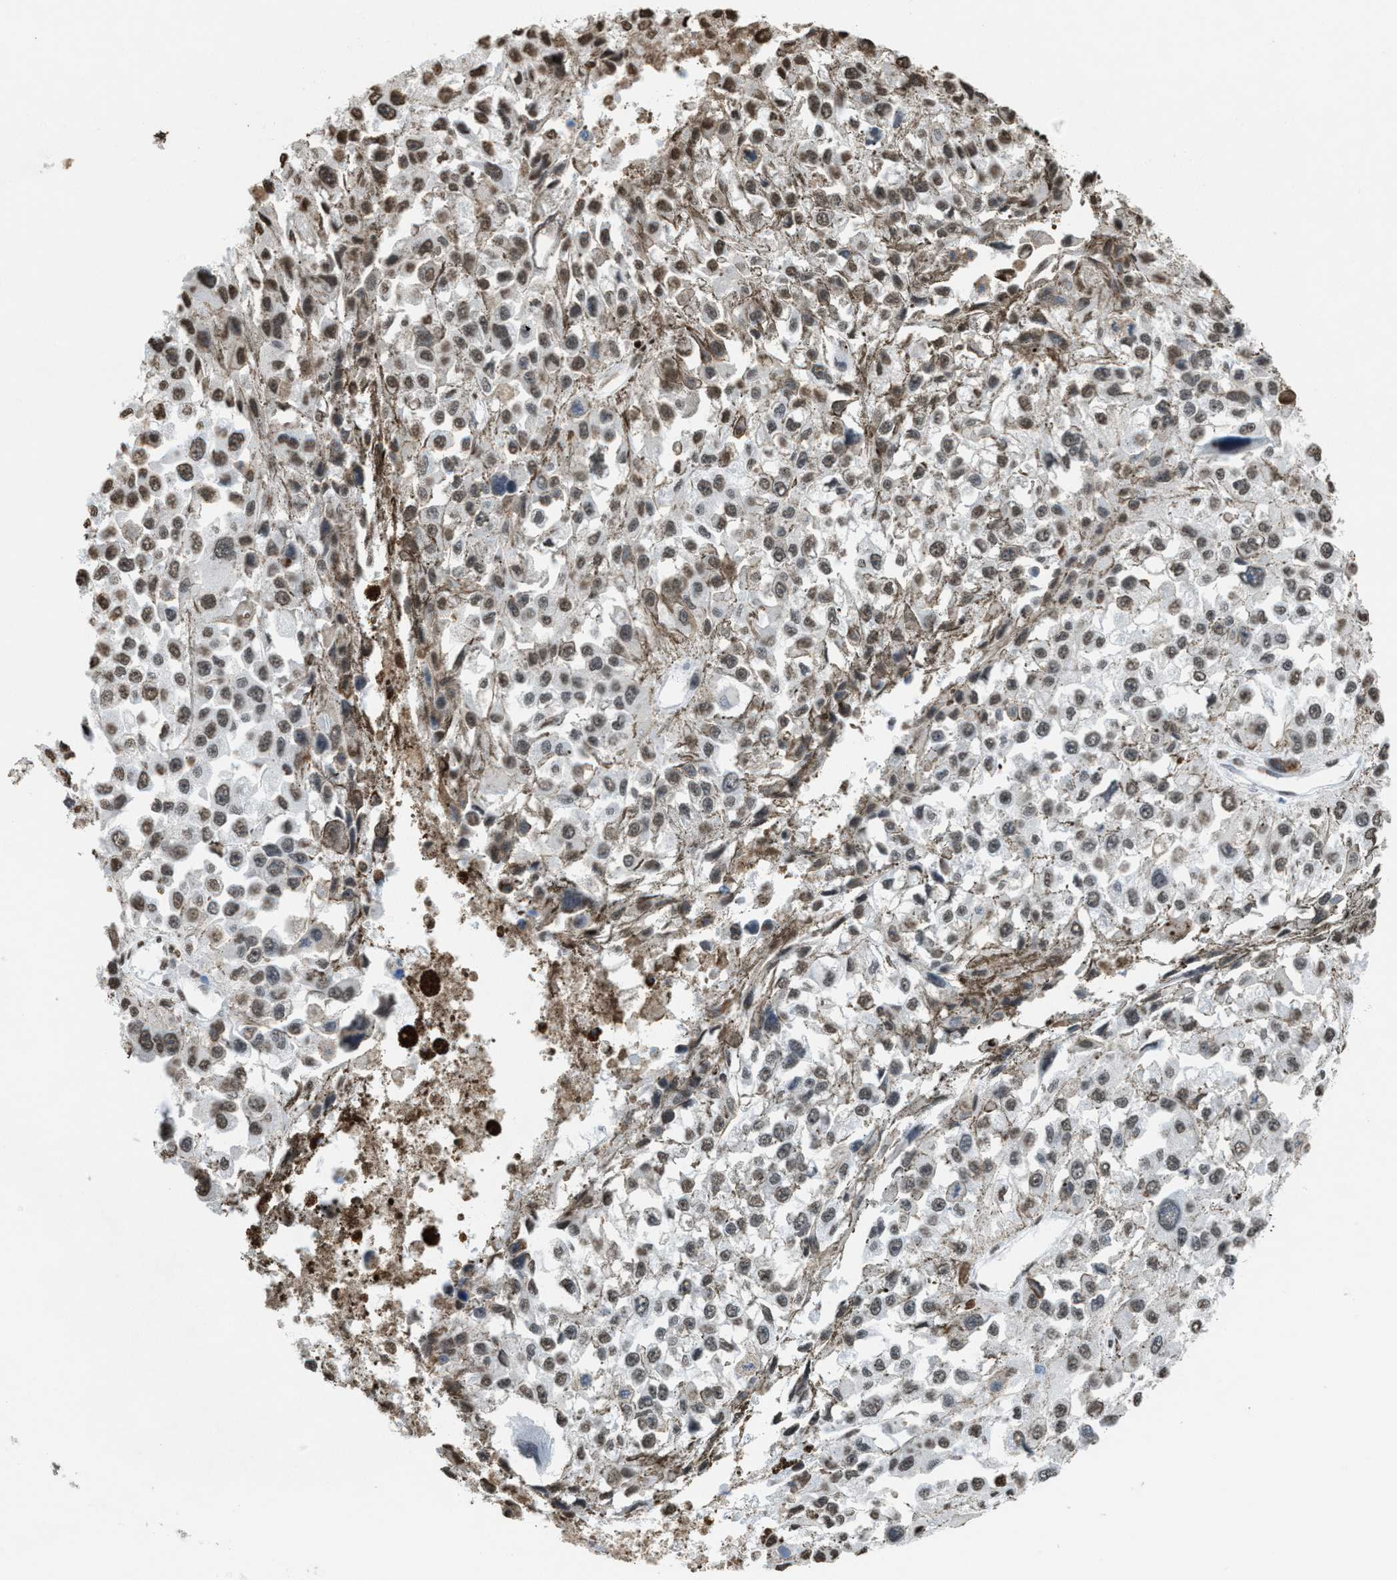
{"staining": {"intensity": "weak", "quantity": "25%-75%", "location": "nuclear"}, "tissue": "melanoma", "cell_type": "Tumor cells", "image_type": "cancer", "snomed": [{"axis": "morphology", "description": "Malignant melanoma, Metastatic site"}, {"axis": "topography", "description": "Lymph node"}], "caption": "Brown immunohistochemical staining in human melanoma exhibits weak nuclear staining in about 25%-75% of tumor cells. The protein is stained brown, and the nuclei are stained in blue (DAB IHC with brightfield microscopy, high magnification).", "gene": "NUP88", "patient": {"sex": "male", "age": 59}}